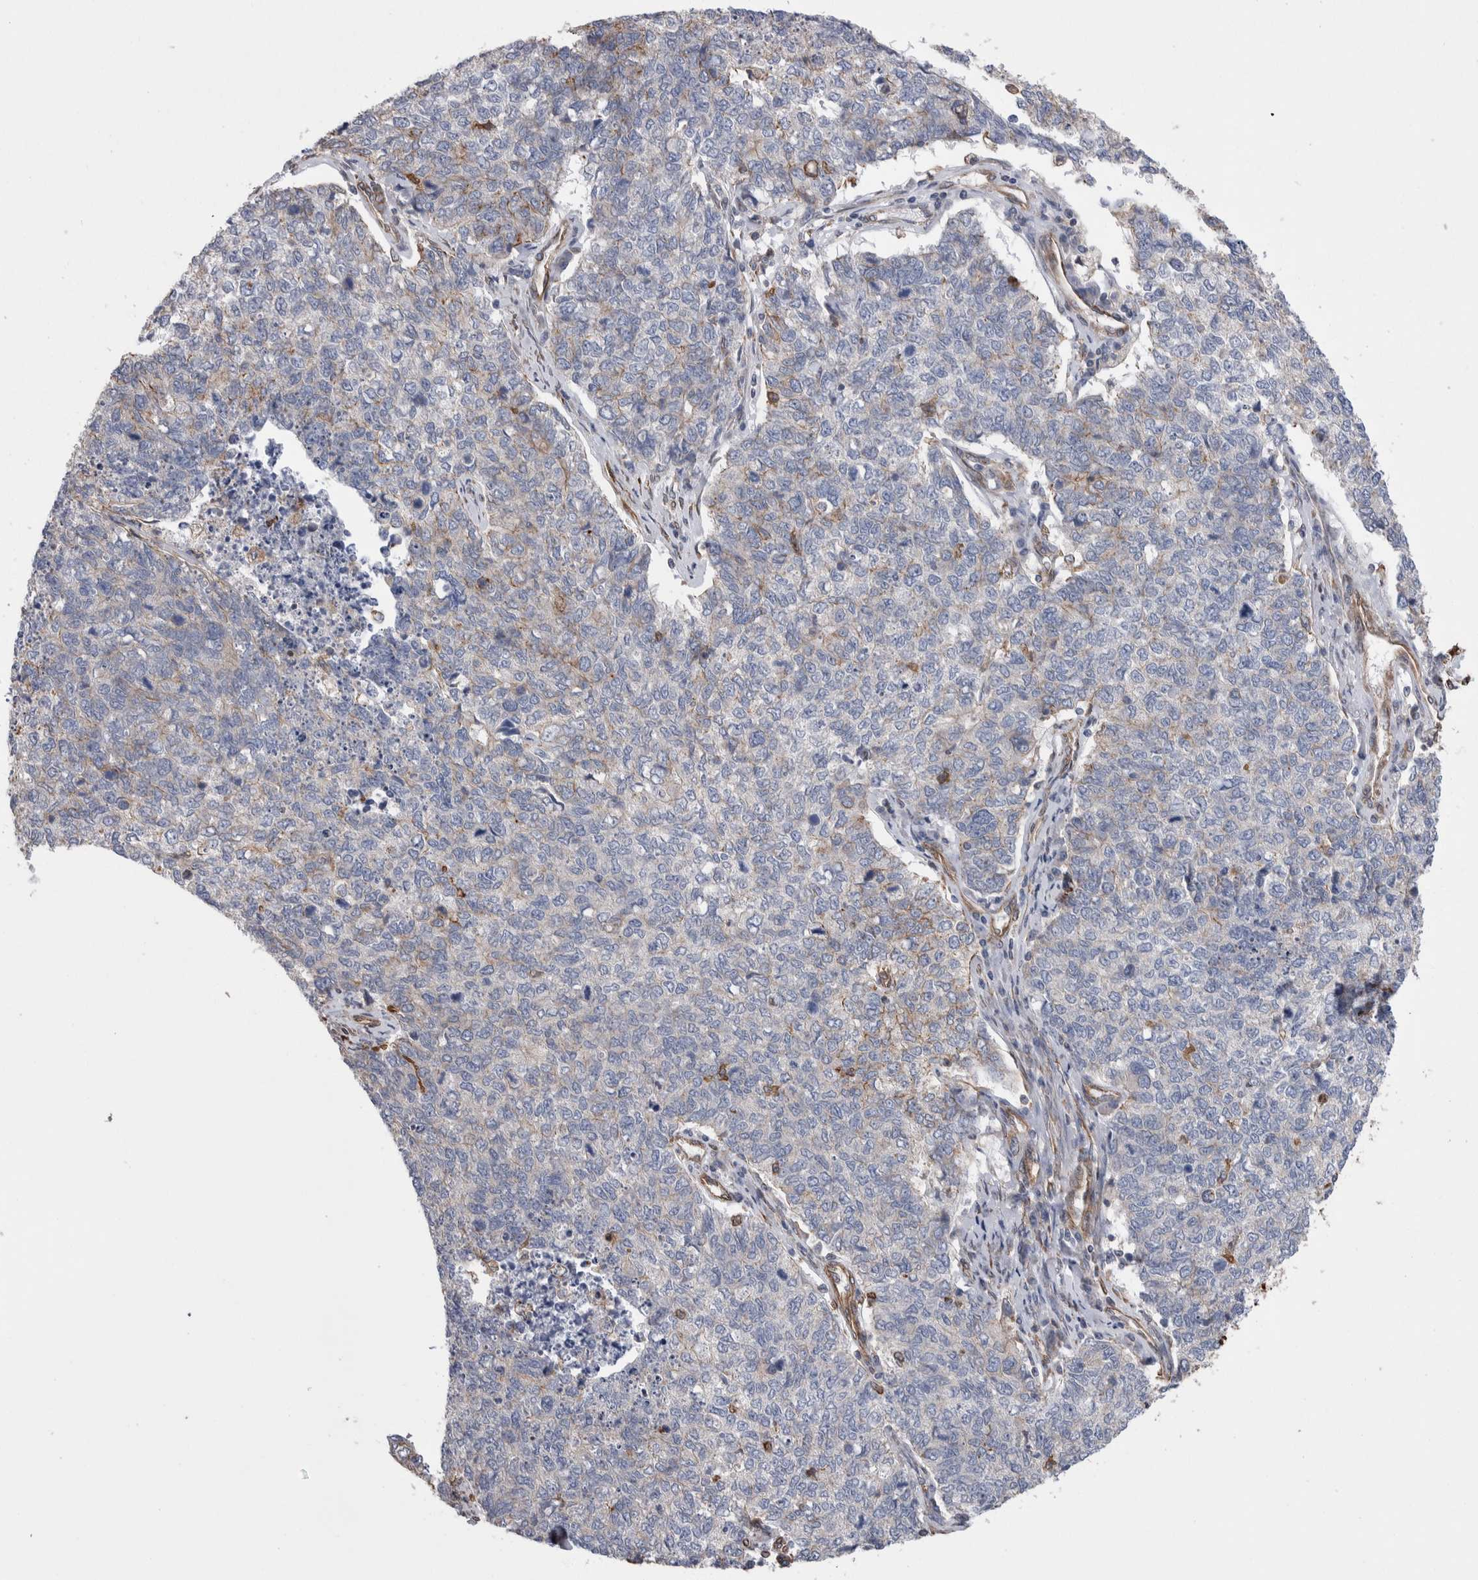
{"staining": {"intensity": "negative", "quantity": "none", "location": "none"}, "tissue": "cervical cancer", "cell_type": "Tumor cells", "image_type": "cancer", "snomed": [{"axis": "morphology", "description": "Squamous cell carcinoma, NOS"}, {"axis": "topography", "description": "Cervix"}], "caption": "Photomicrograph shows no significant protein expression in tumor cells of cervical cancer (squamous cell carcinoma).", "gene": "KIF12", "patient": {"sex": "female", "age": 63}}